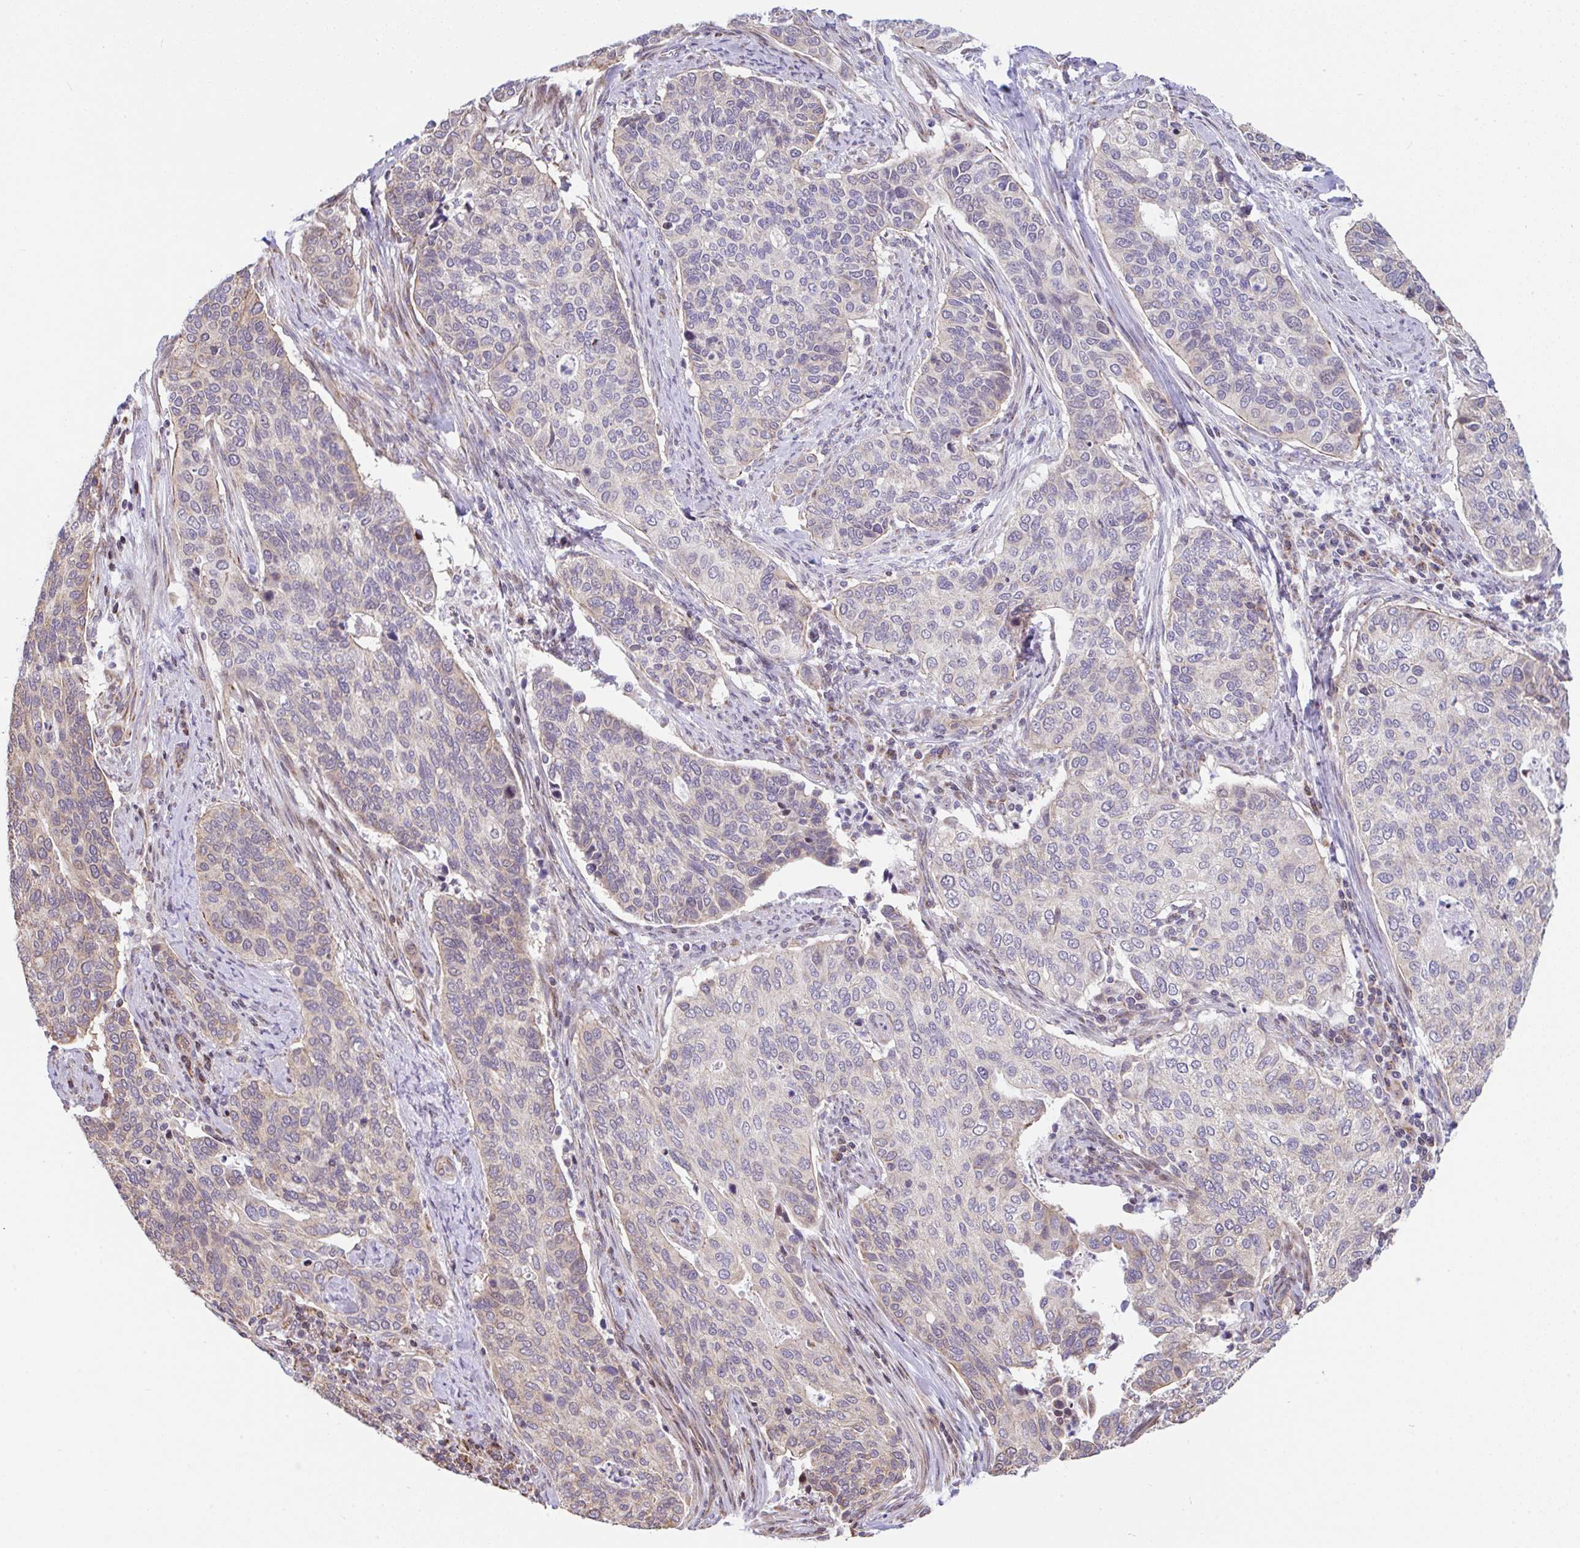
{"staining": {"intensity": "weak", "quantity": "<25%", "location": "cytoplasmic/membranous"}, "tissue": "cervical cancer", "cell_type": "Tumor cells", "image_type": "cancer", "snomed": [{"axis": "morphology", "description": "Squamous cell carcinoma, NOS"}, {"axis": "topography", "description": "Cervix"}], "caption": "Immunohistochemistry of human cervical cancer demonstrates no expression in tumor cells. (DAB (3,3'-diaminobenzidine) immunohistochemistry visualized using brightfield microscopy, high magnification).", "gene": "FIGNL1", "patient": {"sex": "female", "age": 38}}